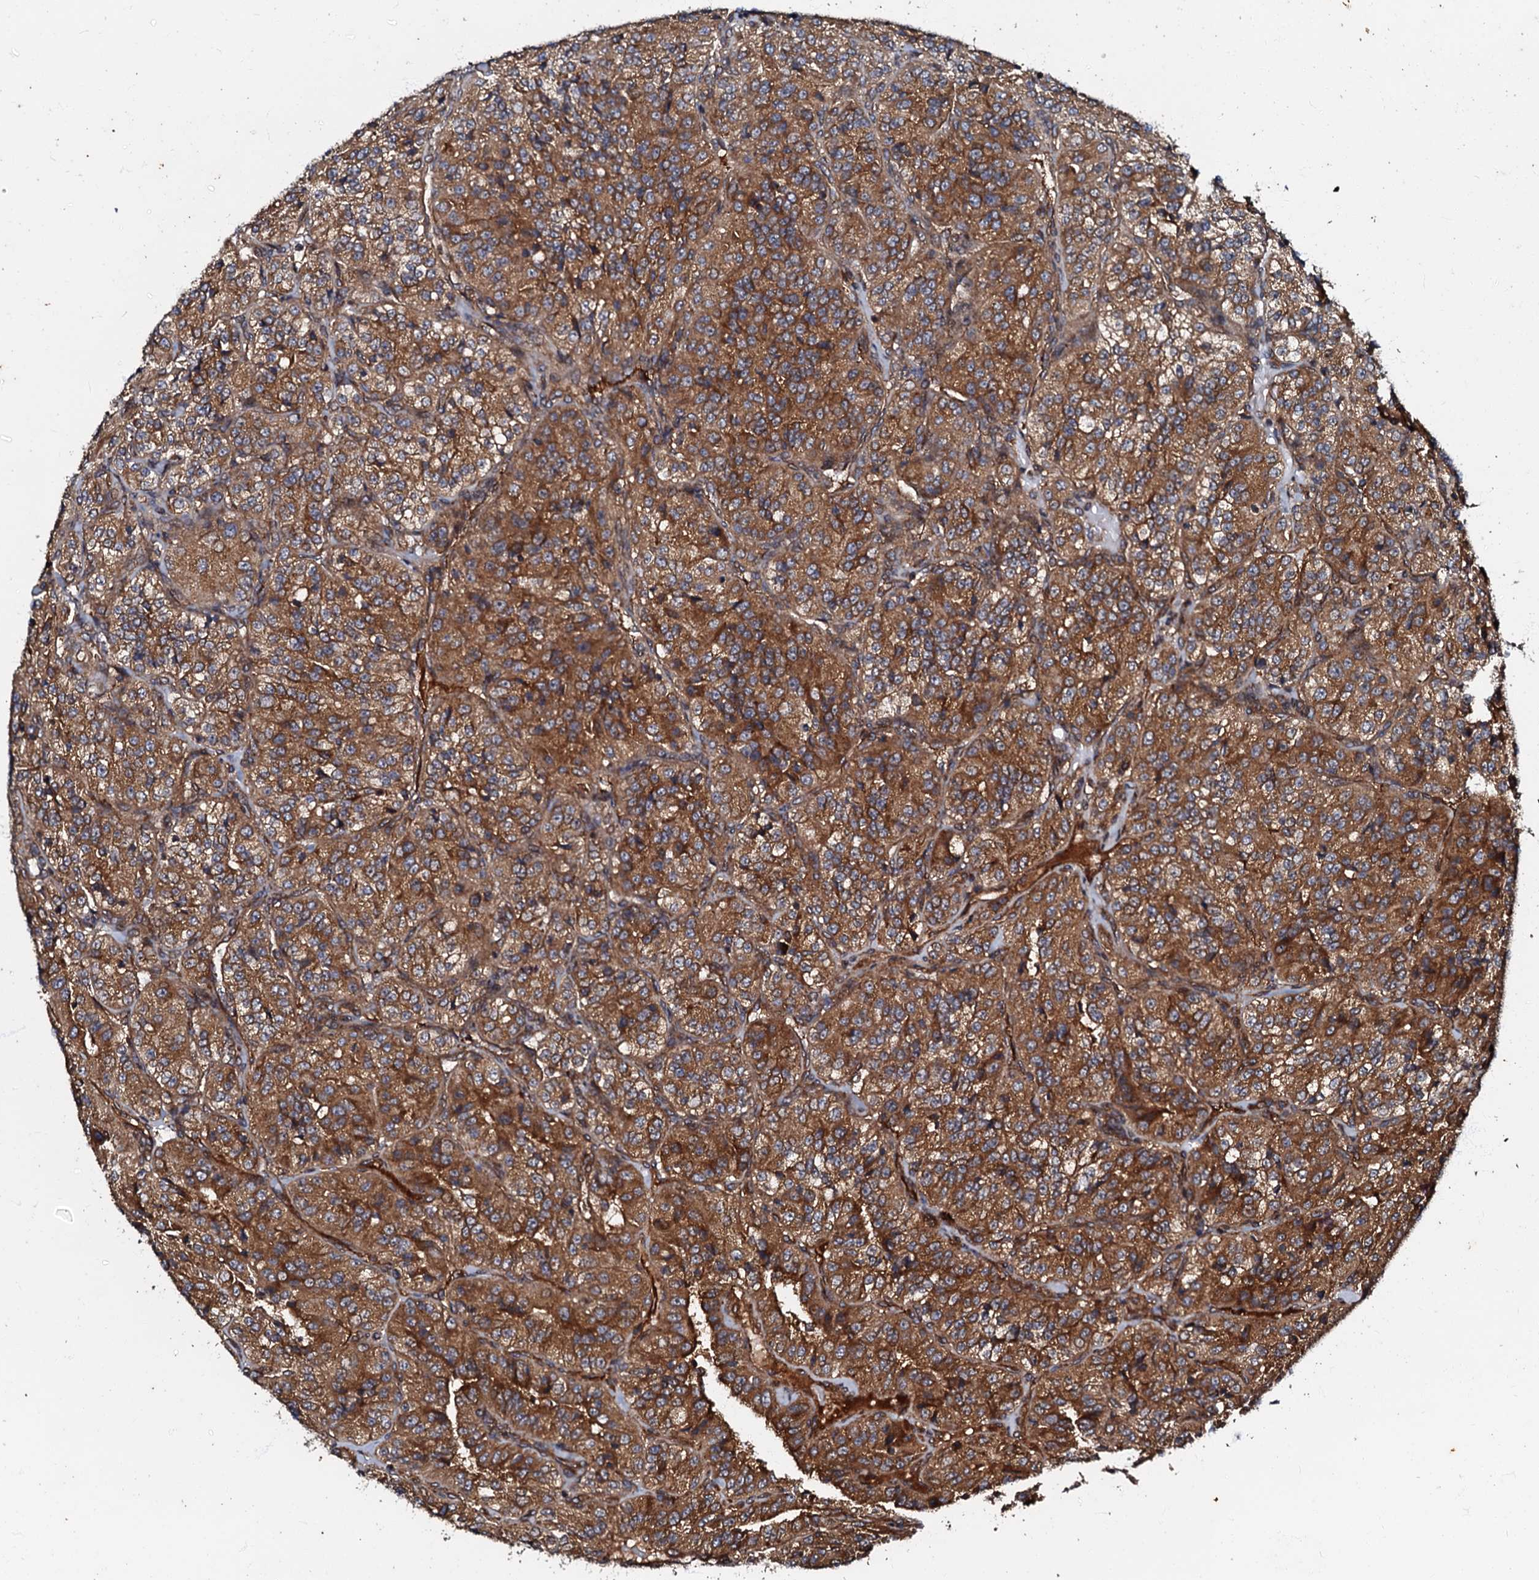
{"staining": {"intensity": "moderate", "quantity": ">75%", "location": "cytoplasmic/membranous"}, "tissue": "renal cancer", "cell_type": "Tumor cells", "image_type": "cancer", "snomed": [{"axis": "morphology", "description": "Adenocarcinoma, NOS"}, {"axis": "topography", "description": "Kidney"}], "caption": "A medium amount of moderate cytoplasmic/membranous positivity is present in approximately >75% of tumor cells in renal cancer (adenocarcinoma) tissue.", "gene": "BLOC1S6", "patient": {"sex": "female", "age": 63}}